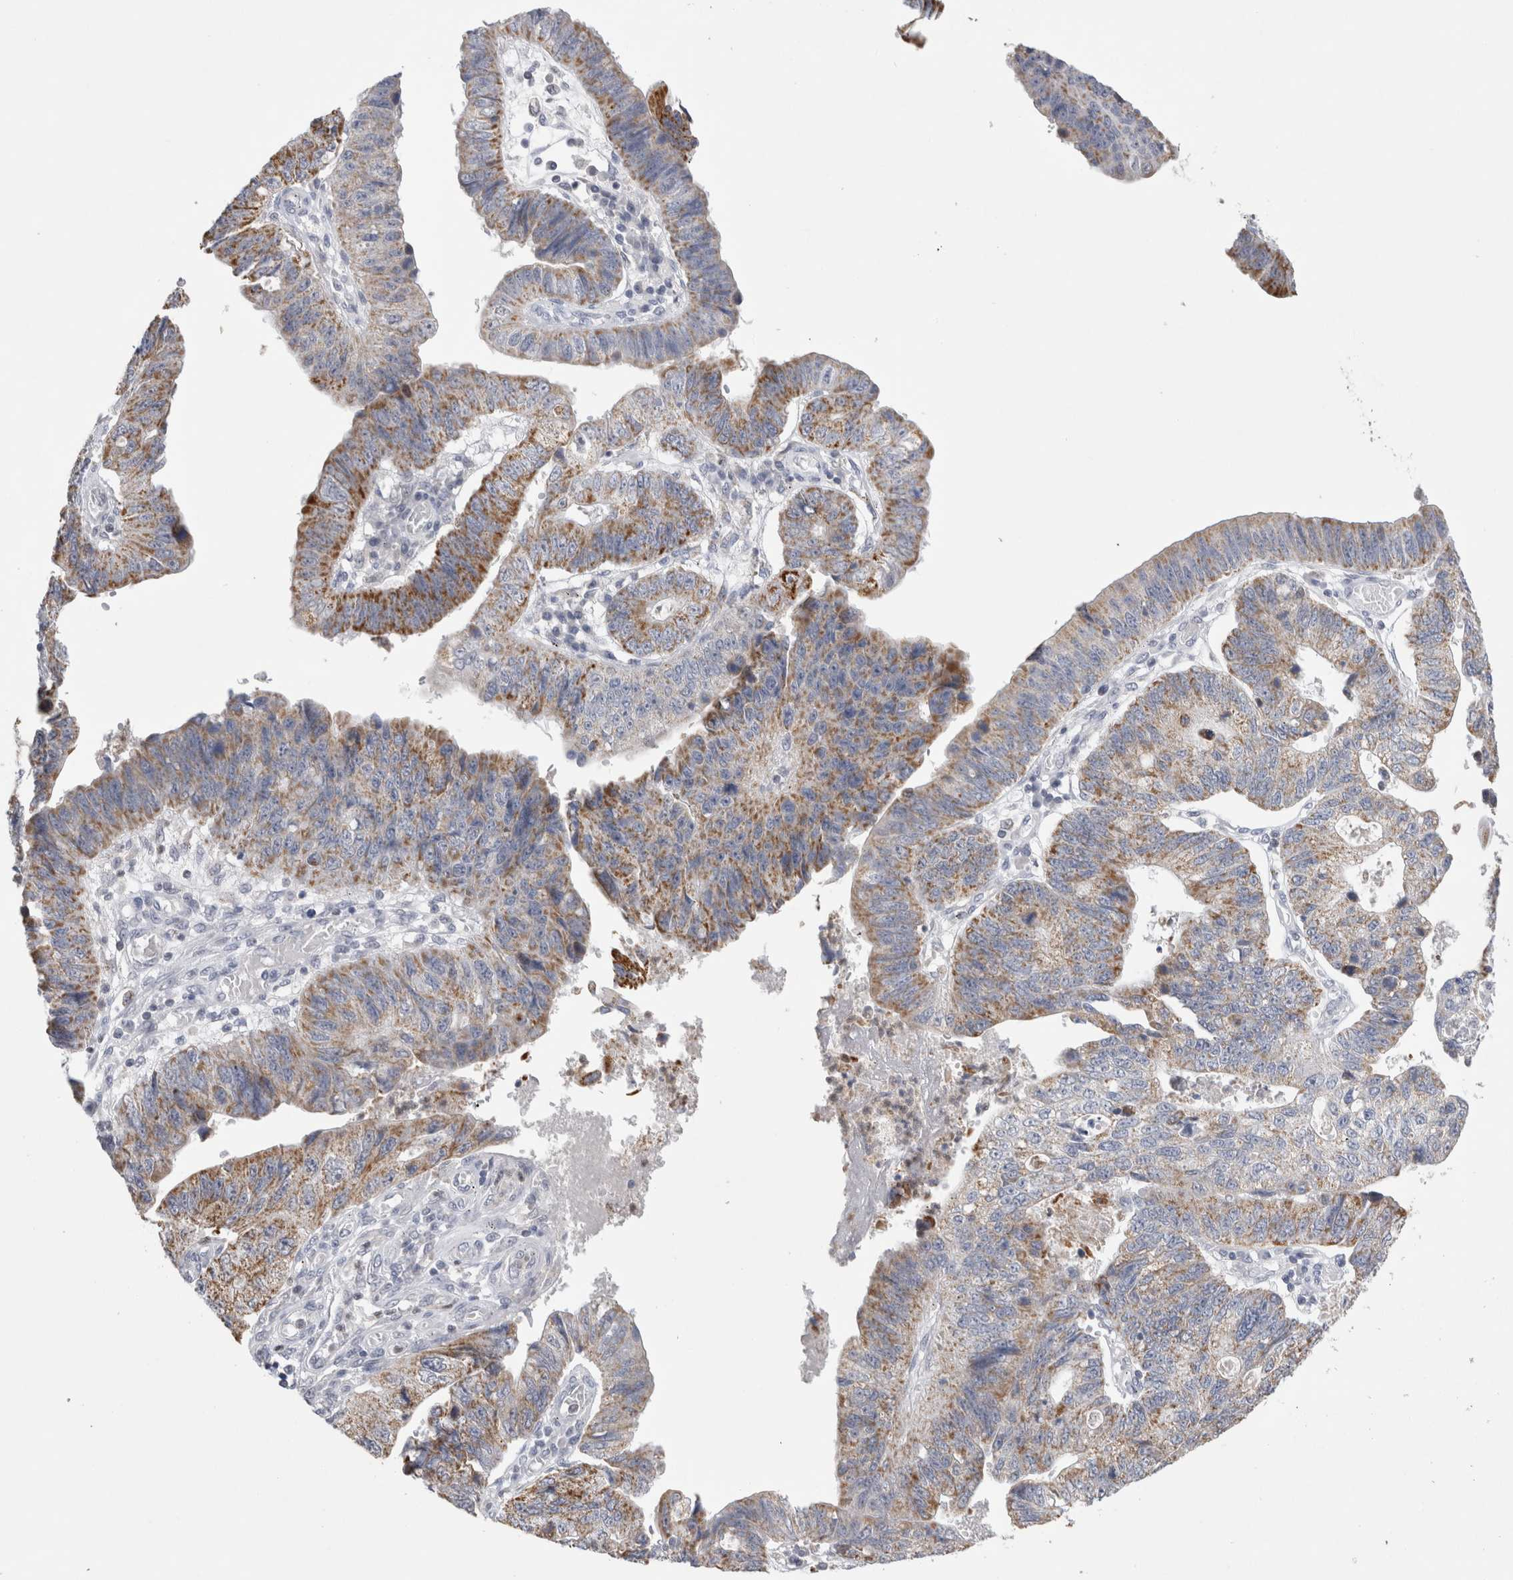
{"staining": {"intensity": "moderate", "quantity": ">75%", "location": "cytoplasmic/membranous"}, "tissue": "stomach cancer", "cell_type": "Tumor cells", "image_type": "cancer", "snomed": [{"axis": "morphology", "description": "Adenocarcinoma, NOS"}, {"axis": "topography", "description": "Stomach"}], "caption": "An immunohistochemistry photomicrograph of tumor tissue is shown. Protein staining in brown shows moderate cytoplasmic/membranous positivity in stomach cancer (adenocarcinoma) within tumor cells.", "gene": "AGMAT", "patient": {"sex": "male", "age": 59}}